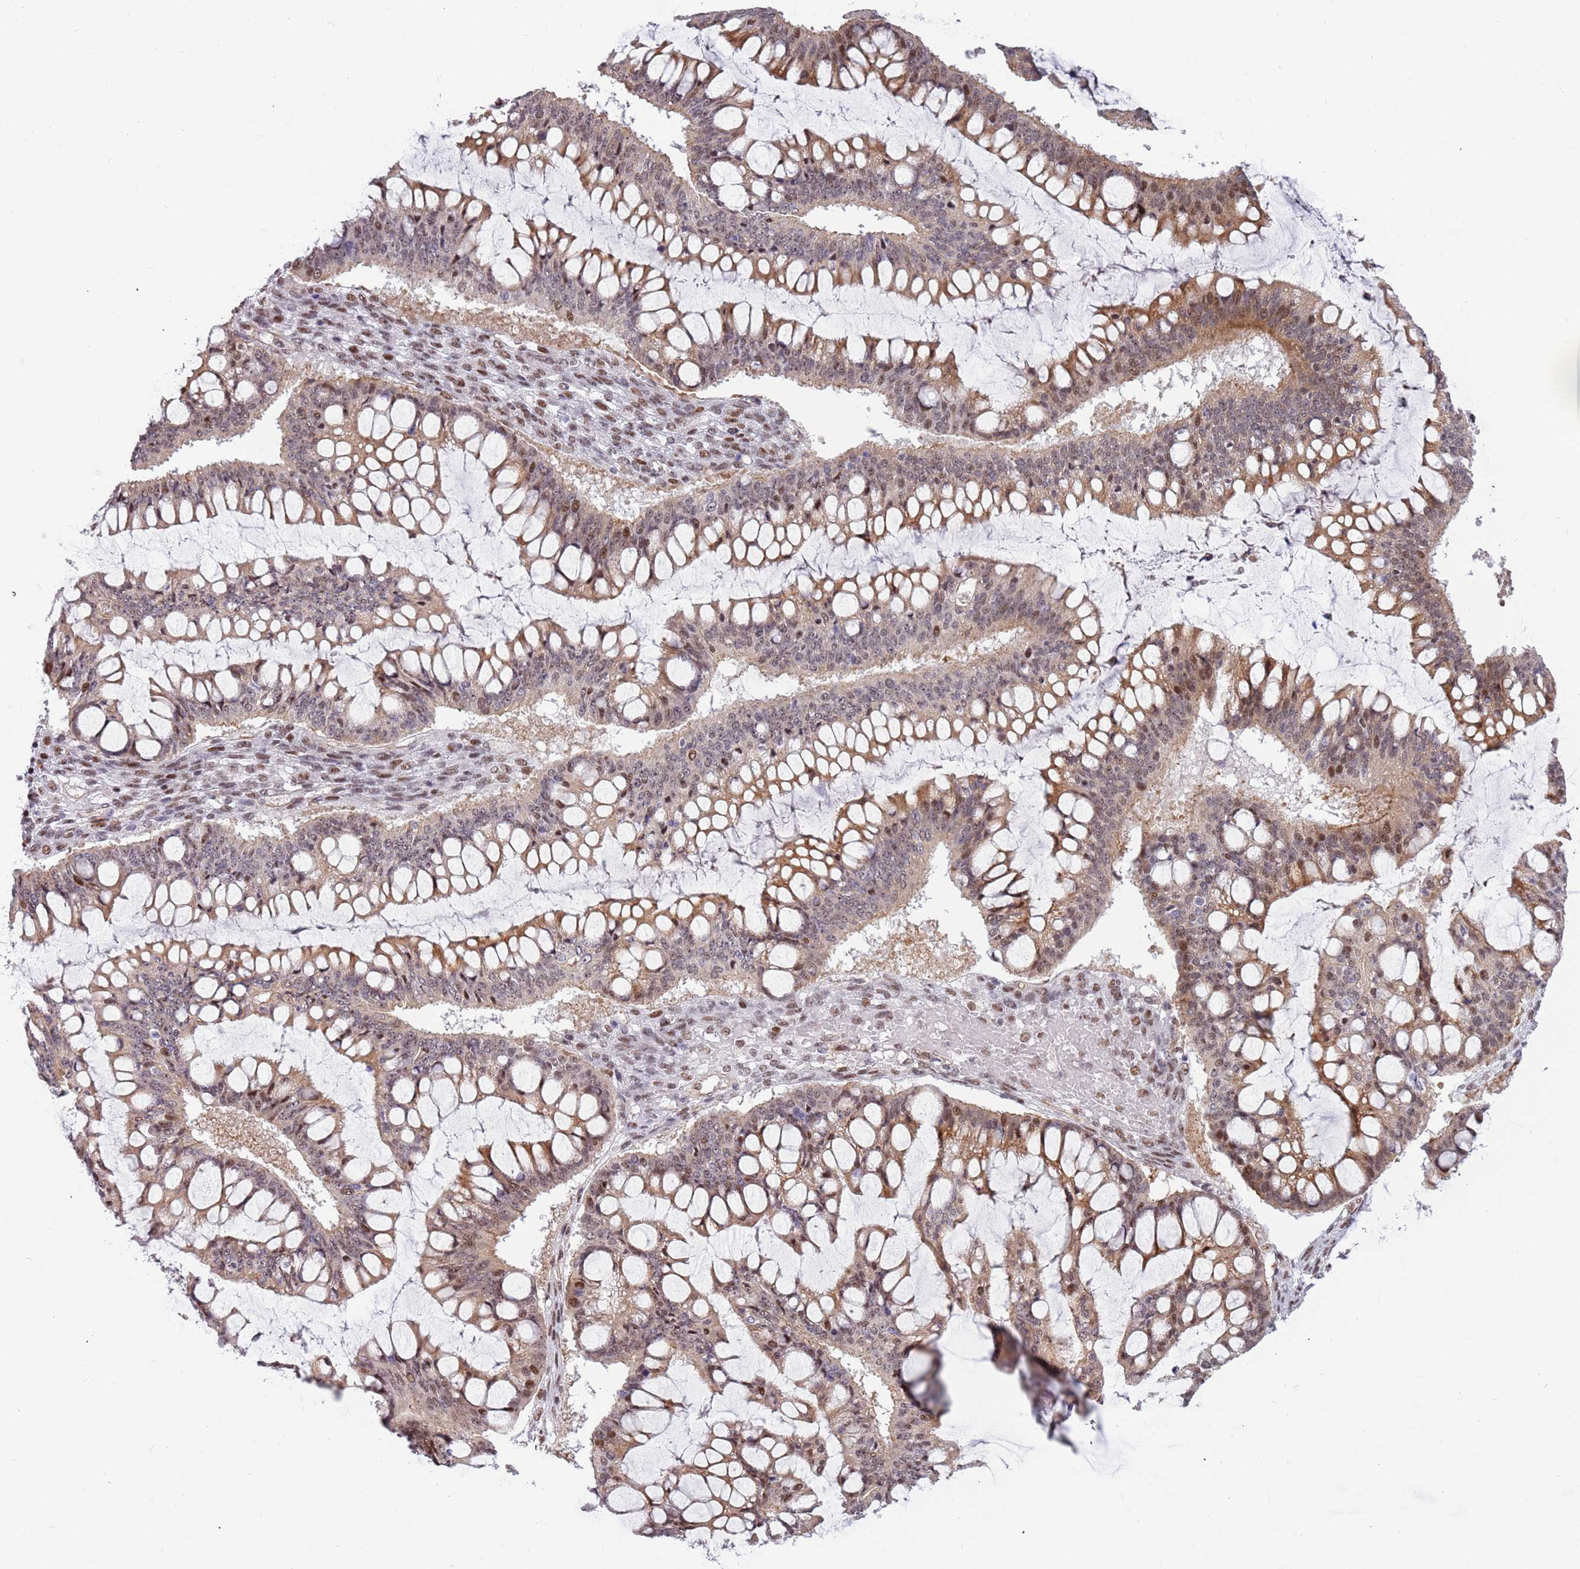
{"staining": {"intensity": "strong", "quantity": "25%-75%", "location": "cytoplasmic/membranous,nuclear"}, "tissue": "ovarian cancer", "cell_type": "Tumor cells", "image_type": "cancer", "snomed": [{"axis": "morphology", "description": "Cystadenocarcinoma, mucinous, NOS"}, {"axis": "topography", "description": "Ovary"}], "caption": "Ovarian mucinous cystadenocarcinoma was stained to show a protein in brown. There is high levels of strong cytoplasmic/membranous and nuclear expression in approximately 25%-75% of tumor cells. (Brightfield microscopy of DAB IHC at high magnification).", "gene": "LRMDA", "patient": {"sex": "female", "age": 73}}